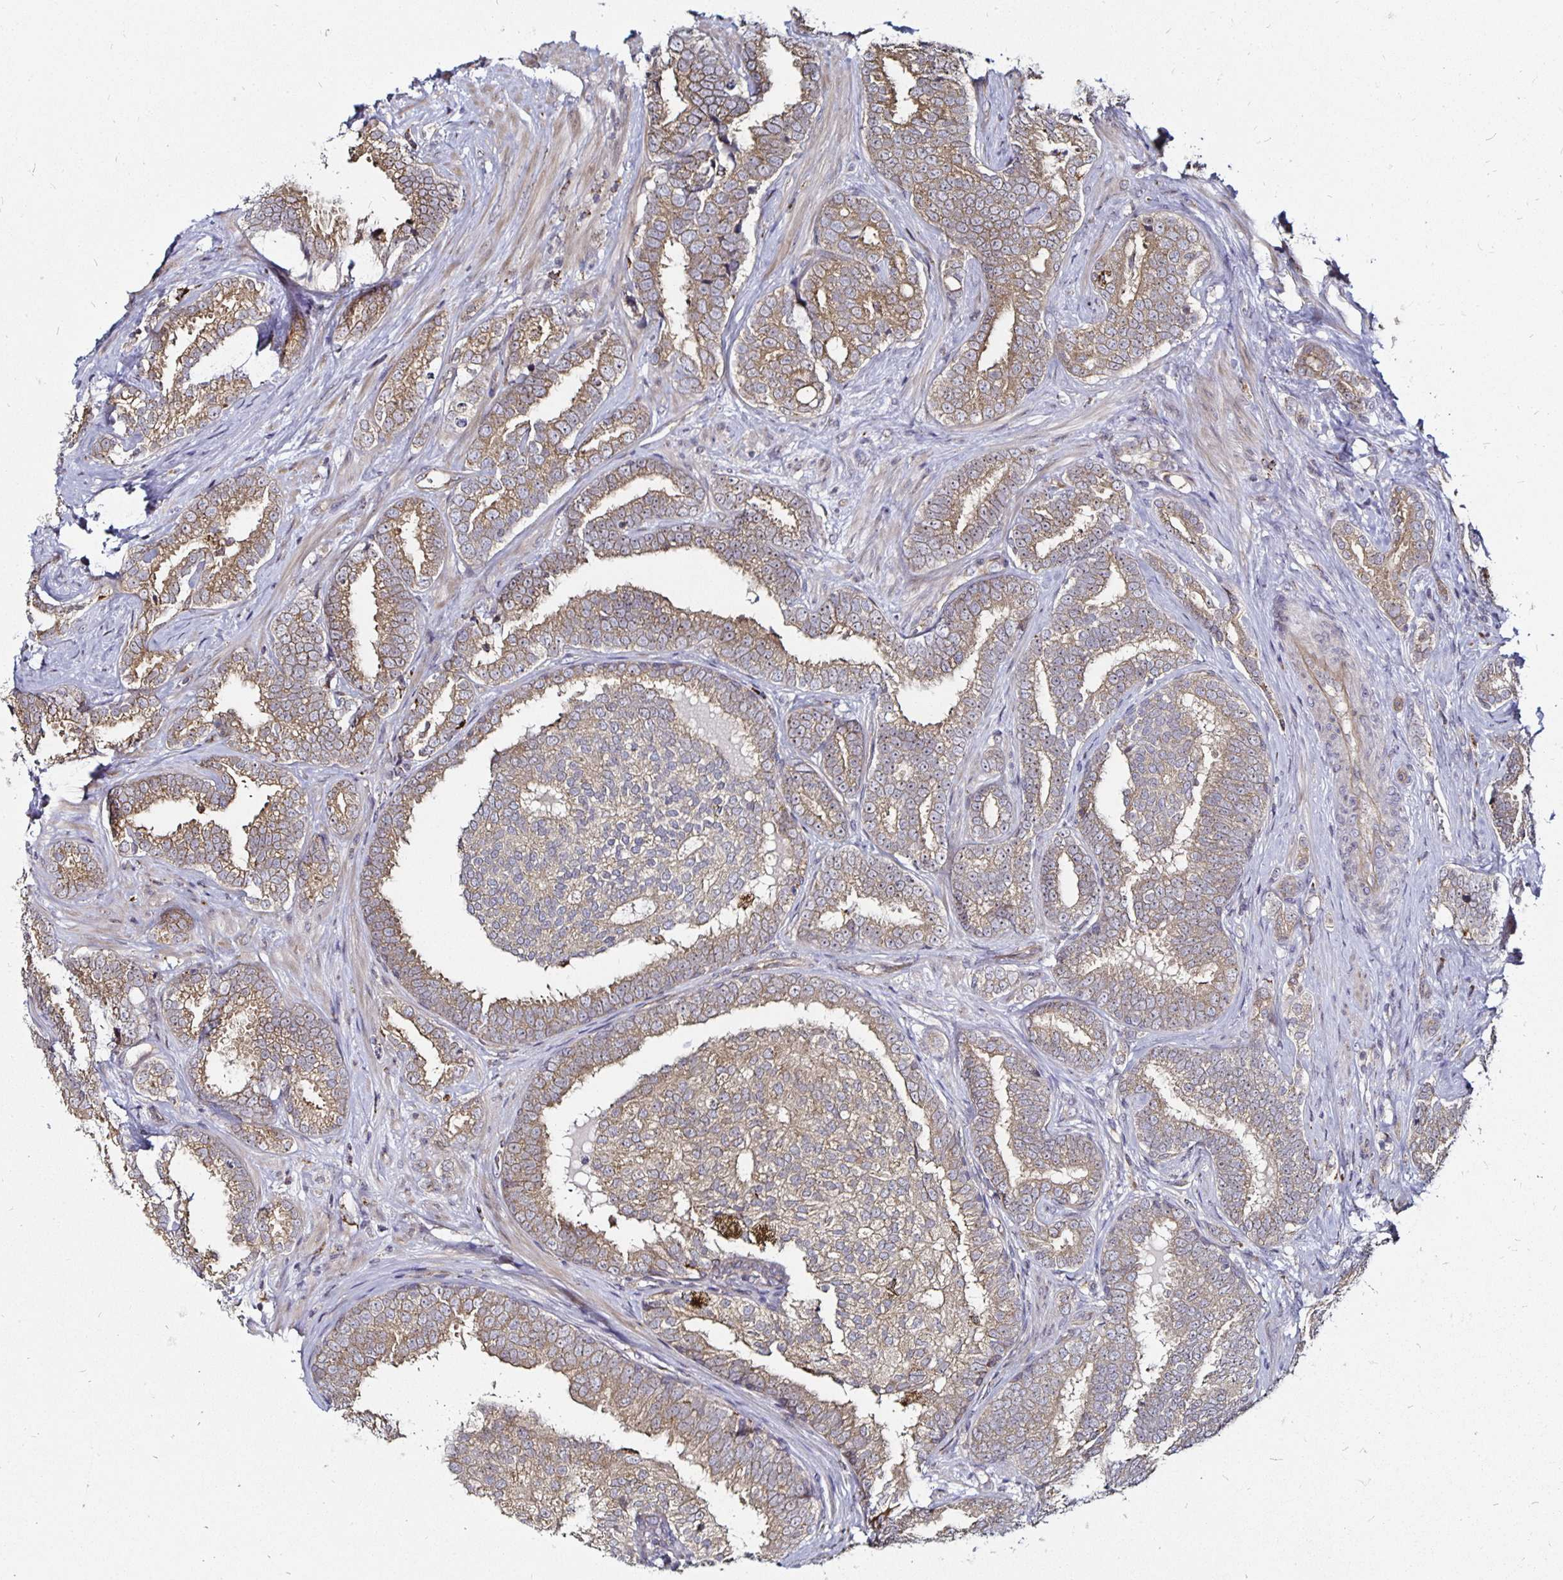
{"staining": {"intensity": "moderate", "quantity": ">75%", "location": "cytoplasmic/membranous"}, "tissue": "prostate cancer", "cell_type": "Tumor cells", "image_type": "cancer", "snomed": [{"axis": "morphology", "description": "Adenocarcinoma, High grade"}, {"axis": "topography", "description": "Prostate"}], "caption": "An immunohistochemistry (IHC) image of tumor tissue is shown. Protein staining in brown shows moderate cytoplasmic/membranous positivity in prostate cancer within tumor cells.", "gene": "CYP27A1", "patient": {"sex": "male", "age": 72}}